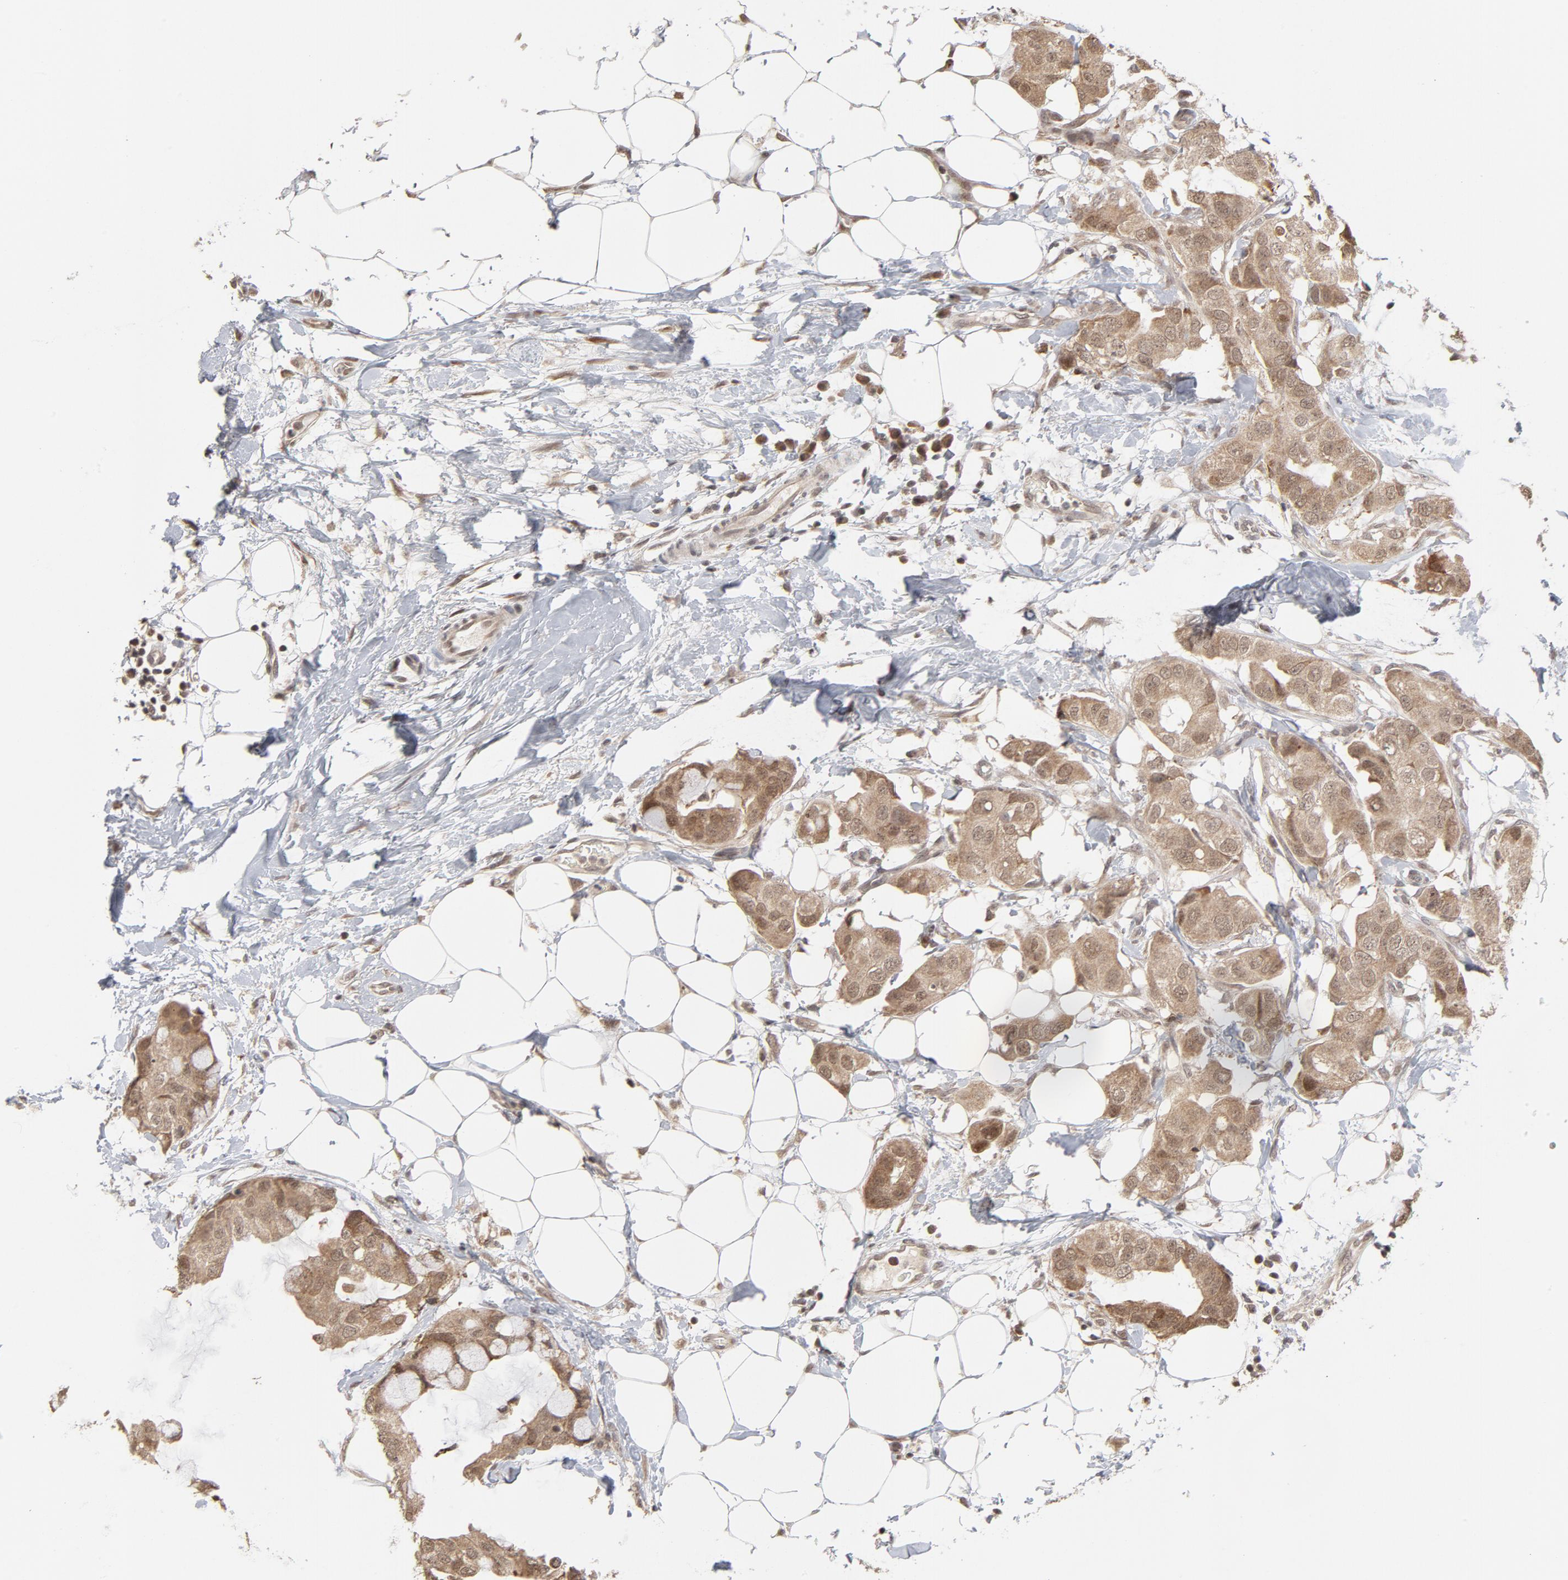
{"staining": {"intensity": "moderate", "quantity": ">75%", "location": "cytoplasmic/membranous,nuclear"}, "tissue": "breast cancer", "cell_type": "Tumor cells", "image_type": "cancer", "snomed": [{"axis": "morphology", "description": "Duct carcinoma"}, {"axis": "topography", "description": "Breast"}], "caption": "Human breast intraductal carcinoma stained with a protein marker exhibits moderate staining in tumor cells.", "gene": "ARIH1", "patient": {"sex": "female", "age": 40}}